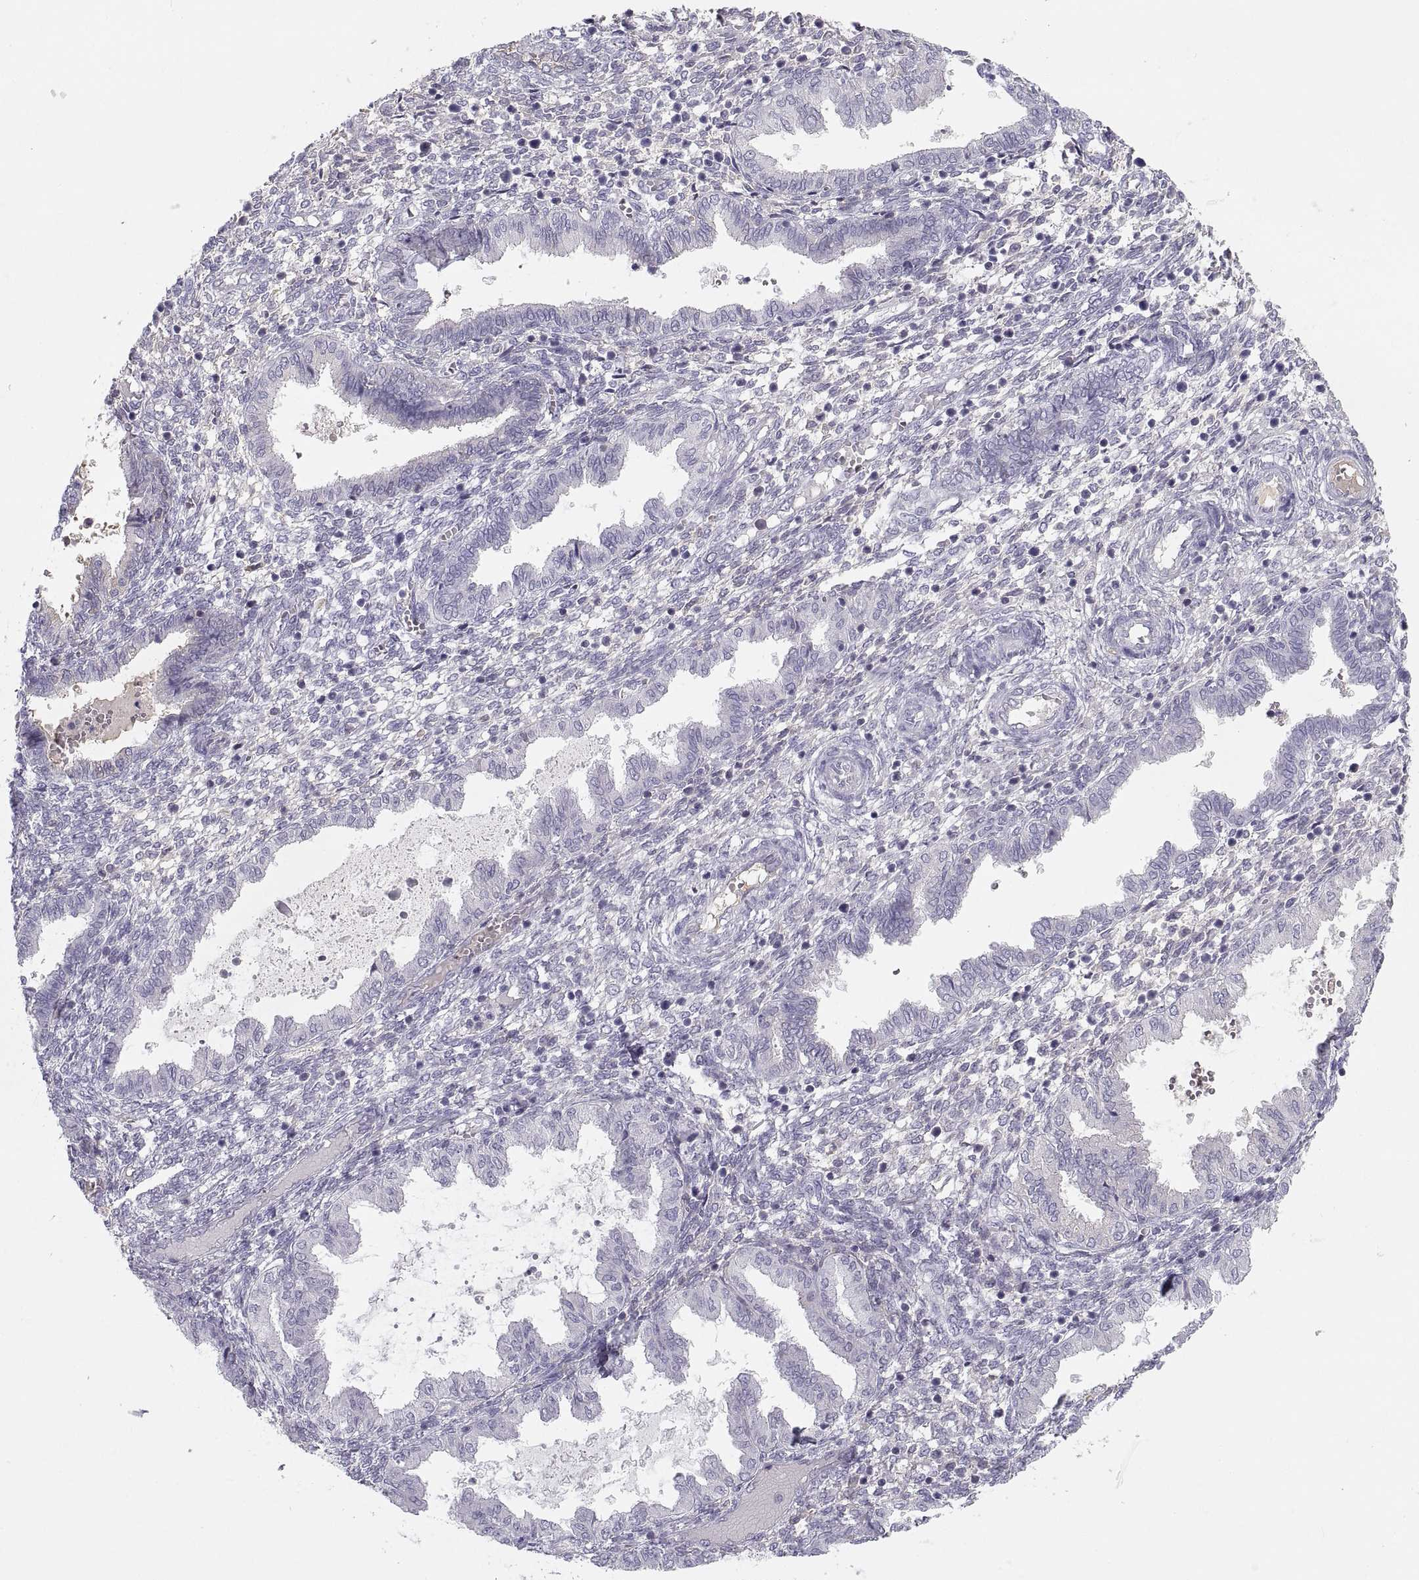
{"staining": {"intensity": "negative", "quantity": "none", "location": "none"}, "tissue": "endometrium", "cell_type": "Cells in endometrial stroma", "image_type": "normal", "snomed": [{"axis": "morphology", "description": "Normal tissue, NOS"}, {"axis": "topography", "description": "Endometrium"}], "caption": "There is no significant positivity in cells in endometrial stroma of endometrium. (Brightfield microscopy of DAB immunohistochemistry (IHC) at high magnification).", "gene": "MAGEB2", "patient": {"sex": "female", "age": 43}}